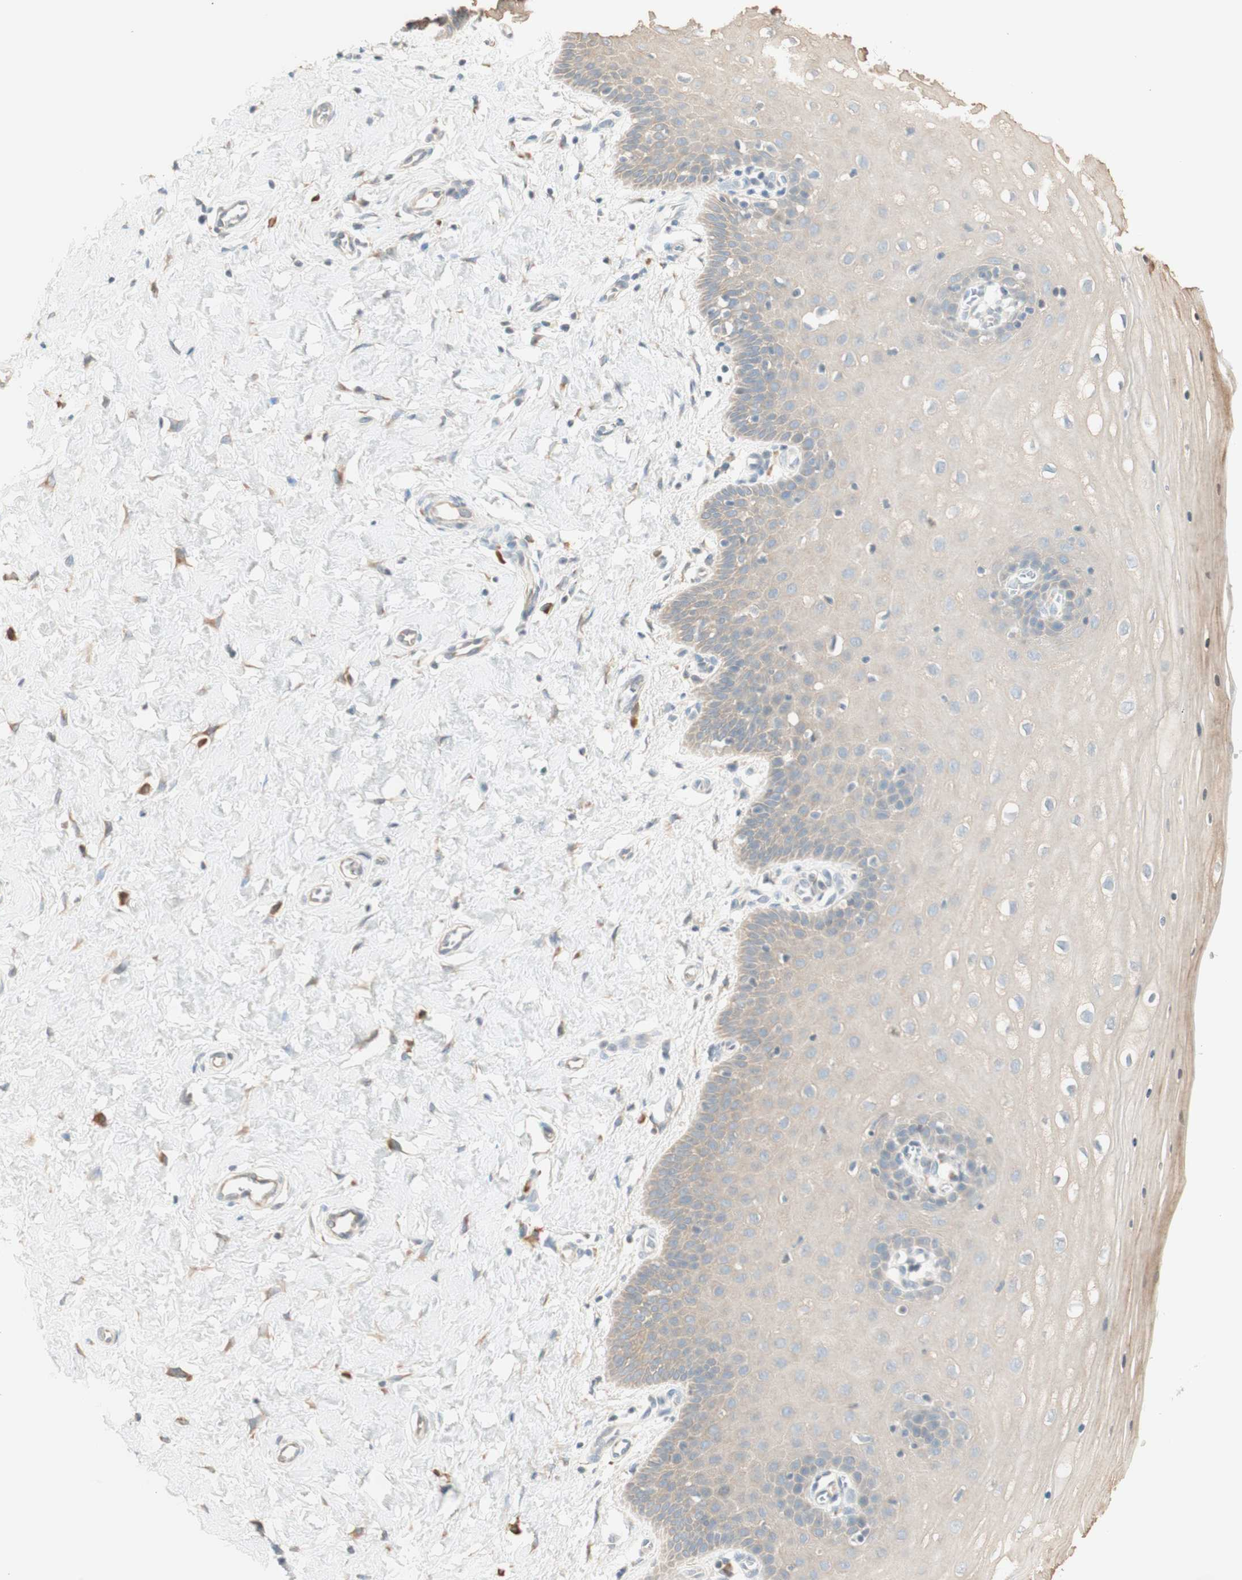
{"staining": {"intensity": "moderate", "quantity": ">75%", "location": "cytoplasmic/membranous"}, "tissue": "cervix", "cell_type": "Glandular cells", "image_type": "normal", "snomed": [{"axis": "morphology", "description": "Normal tissue, NOS"}, {"axis": "topography", "description": "Cervix"}], "caption": "A photomicrograph of cervix stained for a protein reveals moderate cytoplasmic/membranous brown staining in glandular cells. (DAB IHC, brown staining for protein, blue staining for nuclei).", "gene": "CLCN2", "patient": {"sex": "female", "age": 55}}